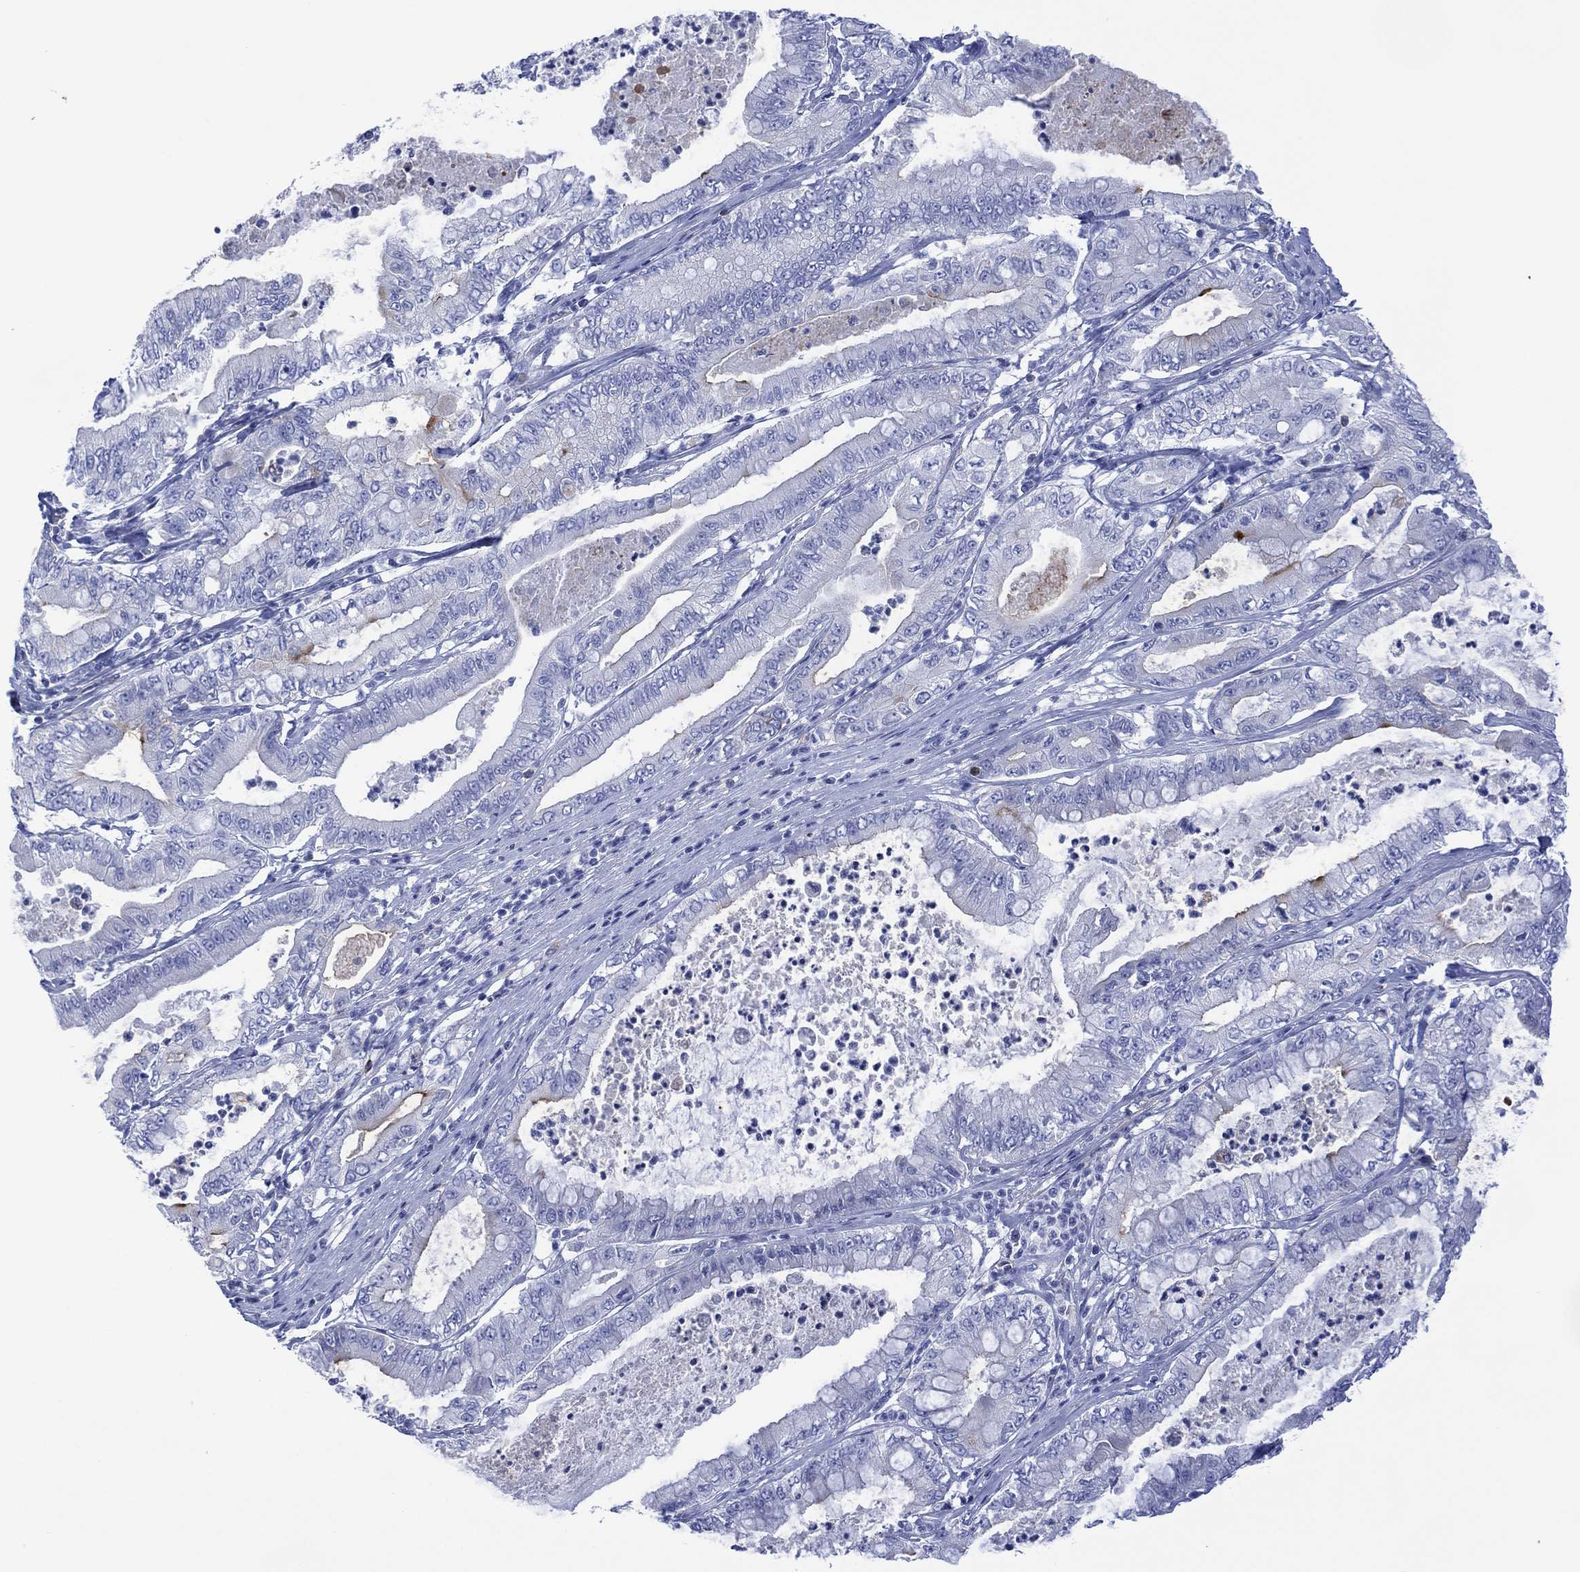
{"staining": {"intensity": "moderate", "quantity": "<25%", "location": "cytoplasmic/membranous"}, "tissue": "pancreatic cancer", "cell_type": "Tumor cells", "image_type": "cancer", "snomed": [{"axis": "morphology", "description": "Adenocarcinoma, NOS"}, {"axis": "topography", "description": "Pancreas"}], "caption": "Pancreatic cancer stained with a protein marker demonstrates moderate staining in tumor cells.", "gene": "DPP4", "patient": {"sex": "male", "age": 71}}